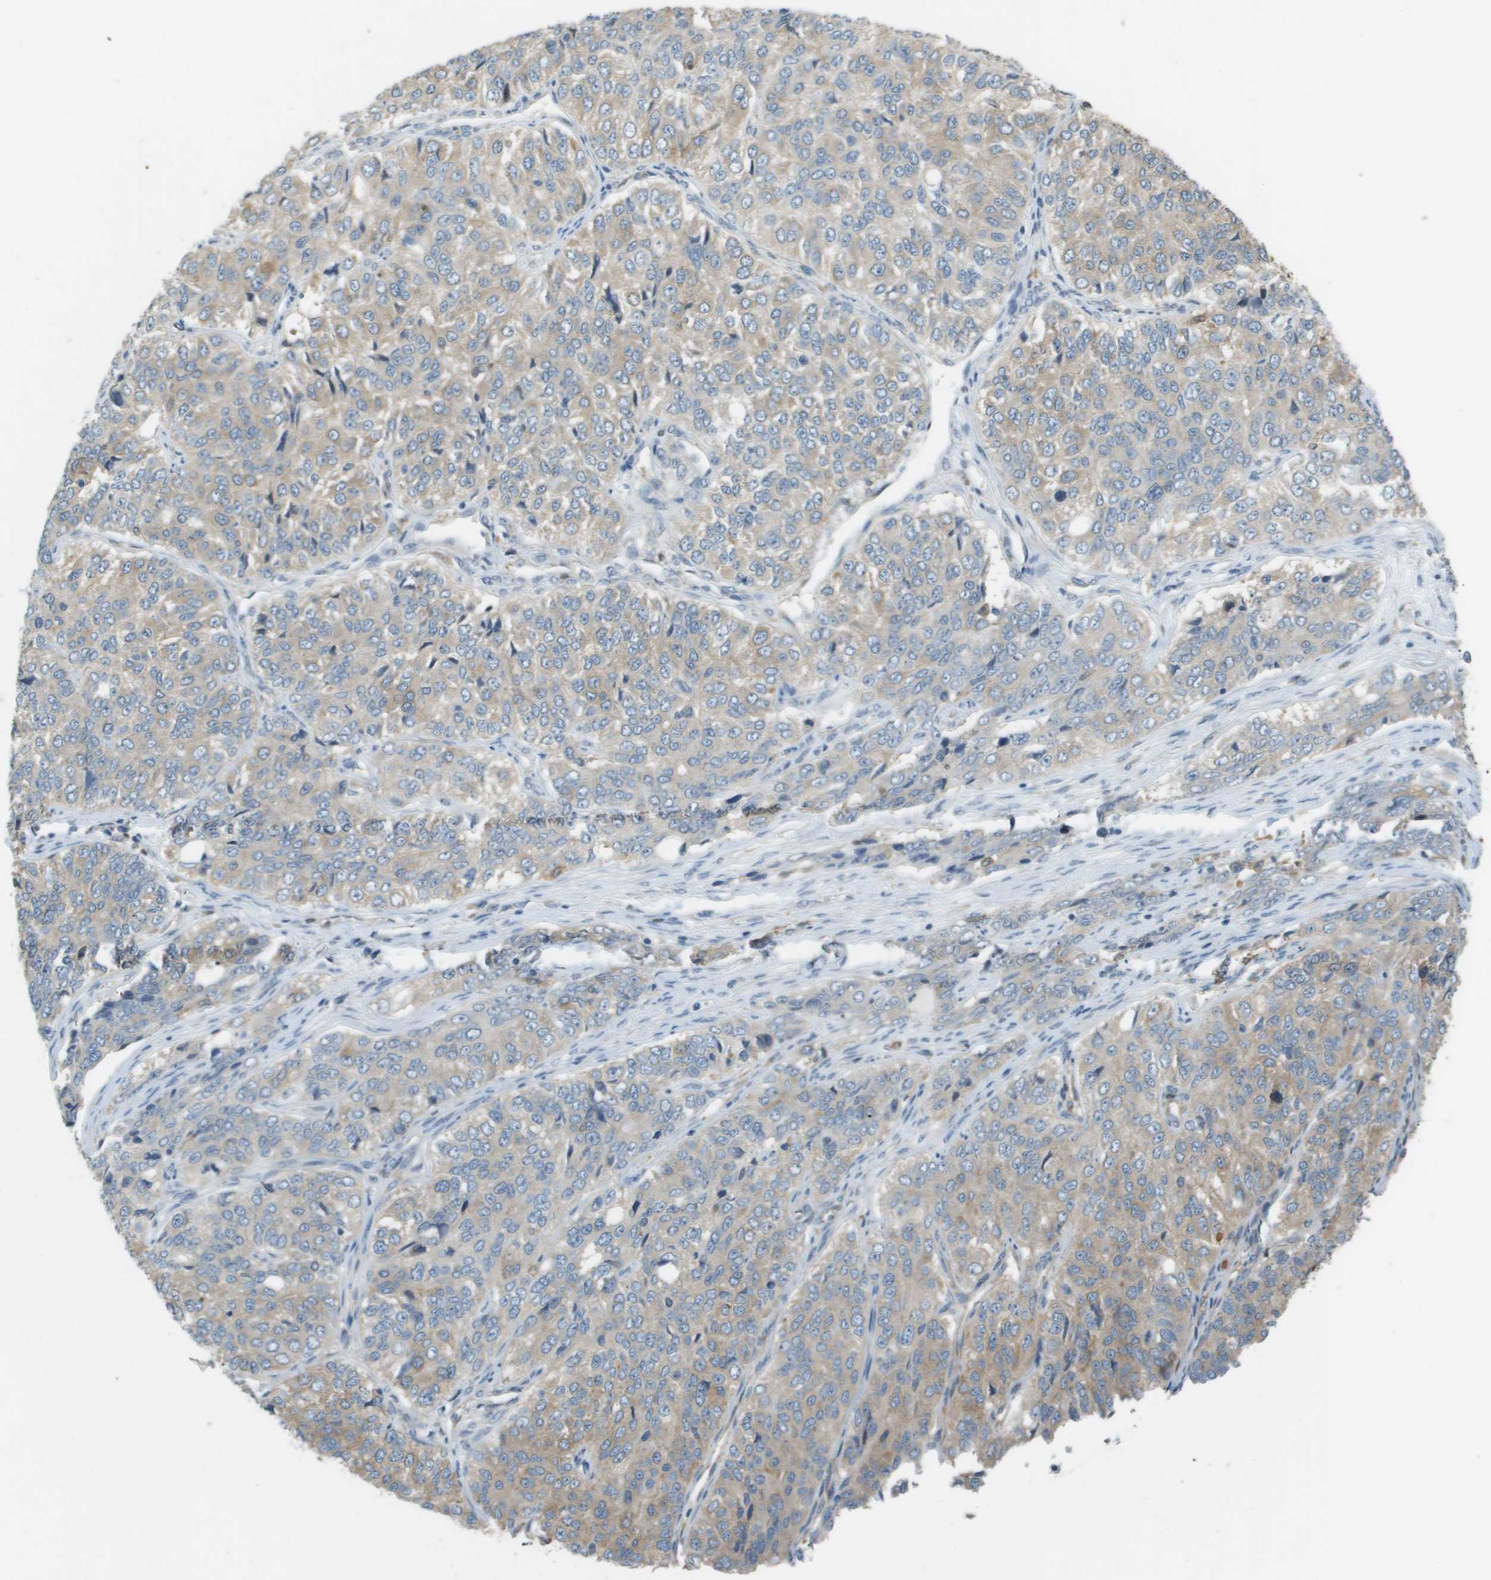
{"staining": {"intensity": "weak", "quantity": "25%-75%", "location": "cytoplasmic/membranous"}, "tissue": "ovarian cancer", "cell_type": "Tumor cells", "image_type": "cancer", "snomed": [{"axis": "morphology", "description": "Carcinoma, endometroid"}, {"axis": "topography", "description": "Ovary"}], "caption": "Brown immunohistochemical staining in ovarian cancer reveals weak cytoplasmic/membranous expression in about 25%-75% of tumor cells. Immunohistochemistry (ihc) stains the protein of interest in brown and the nuclei are stained blue.", "gene": "CORO1B", "patient": {"sex": "female", "age": 51}}